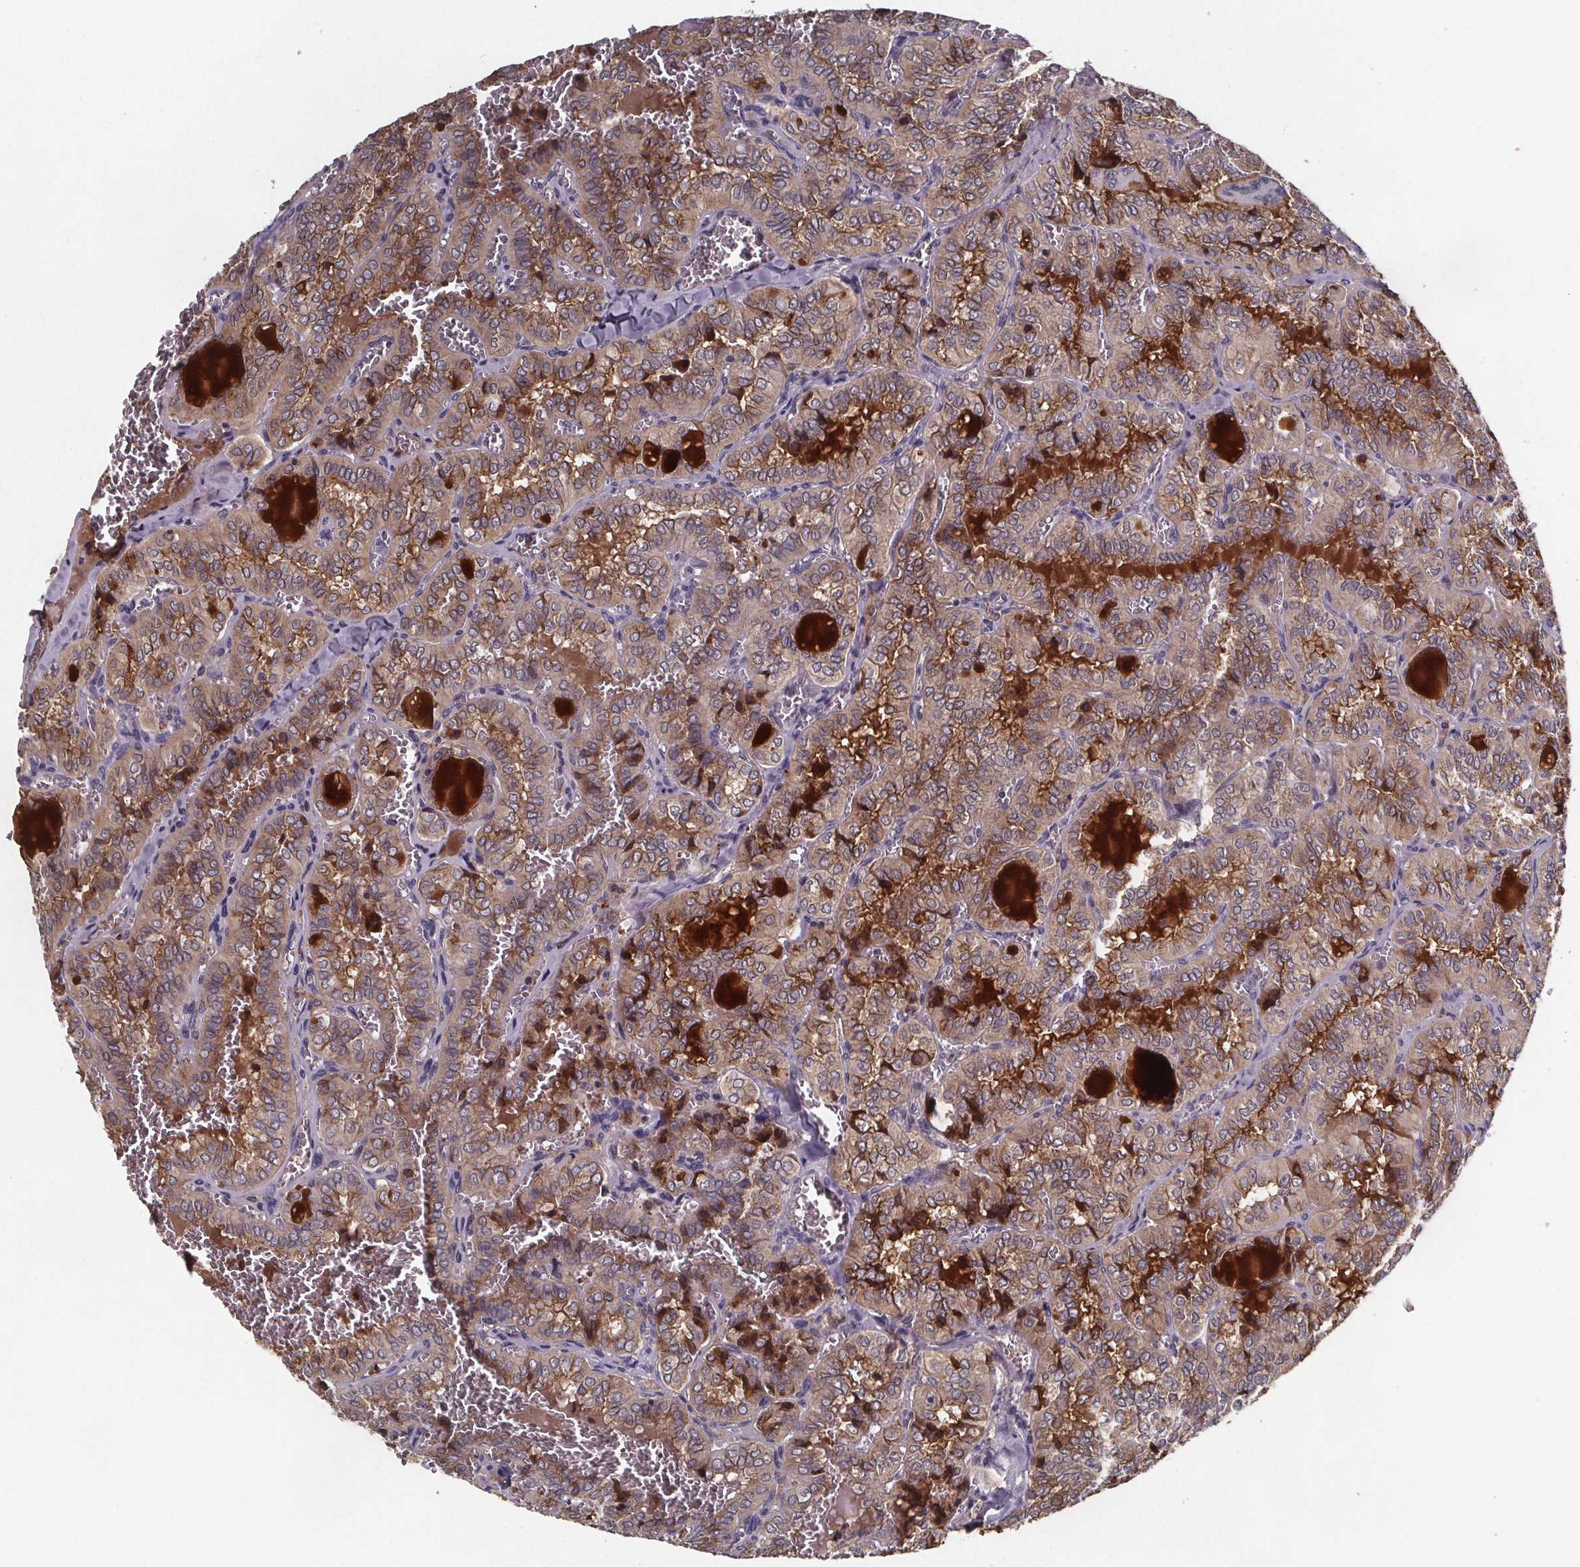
{"staining": {"intensity": "moderate", "quantity": "25%-75%", "location": "cytoplasmic/membranous"}, "tissue": "thyroid cancer", "cell_type": "Tumor cells", "image_type": "cancer", "snomed": [{"axis": "morphology", "description": "Papillary adenocarcinoma, NOS"}, {"axis": "topography", "description": "Thyroid gland"}], "caption": "Thyroid papillary adenocarcinoma stained for a protein (brown) shows moderate cytoplasmic/membranous positive positivity in about 25%-75% of tumor cells.", "gene": "FASTKD3", "patient": {"sex": "female", "age": 41}}